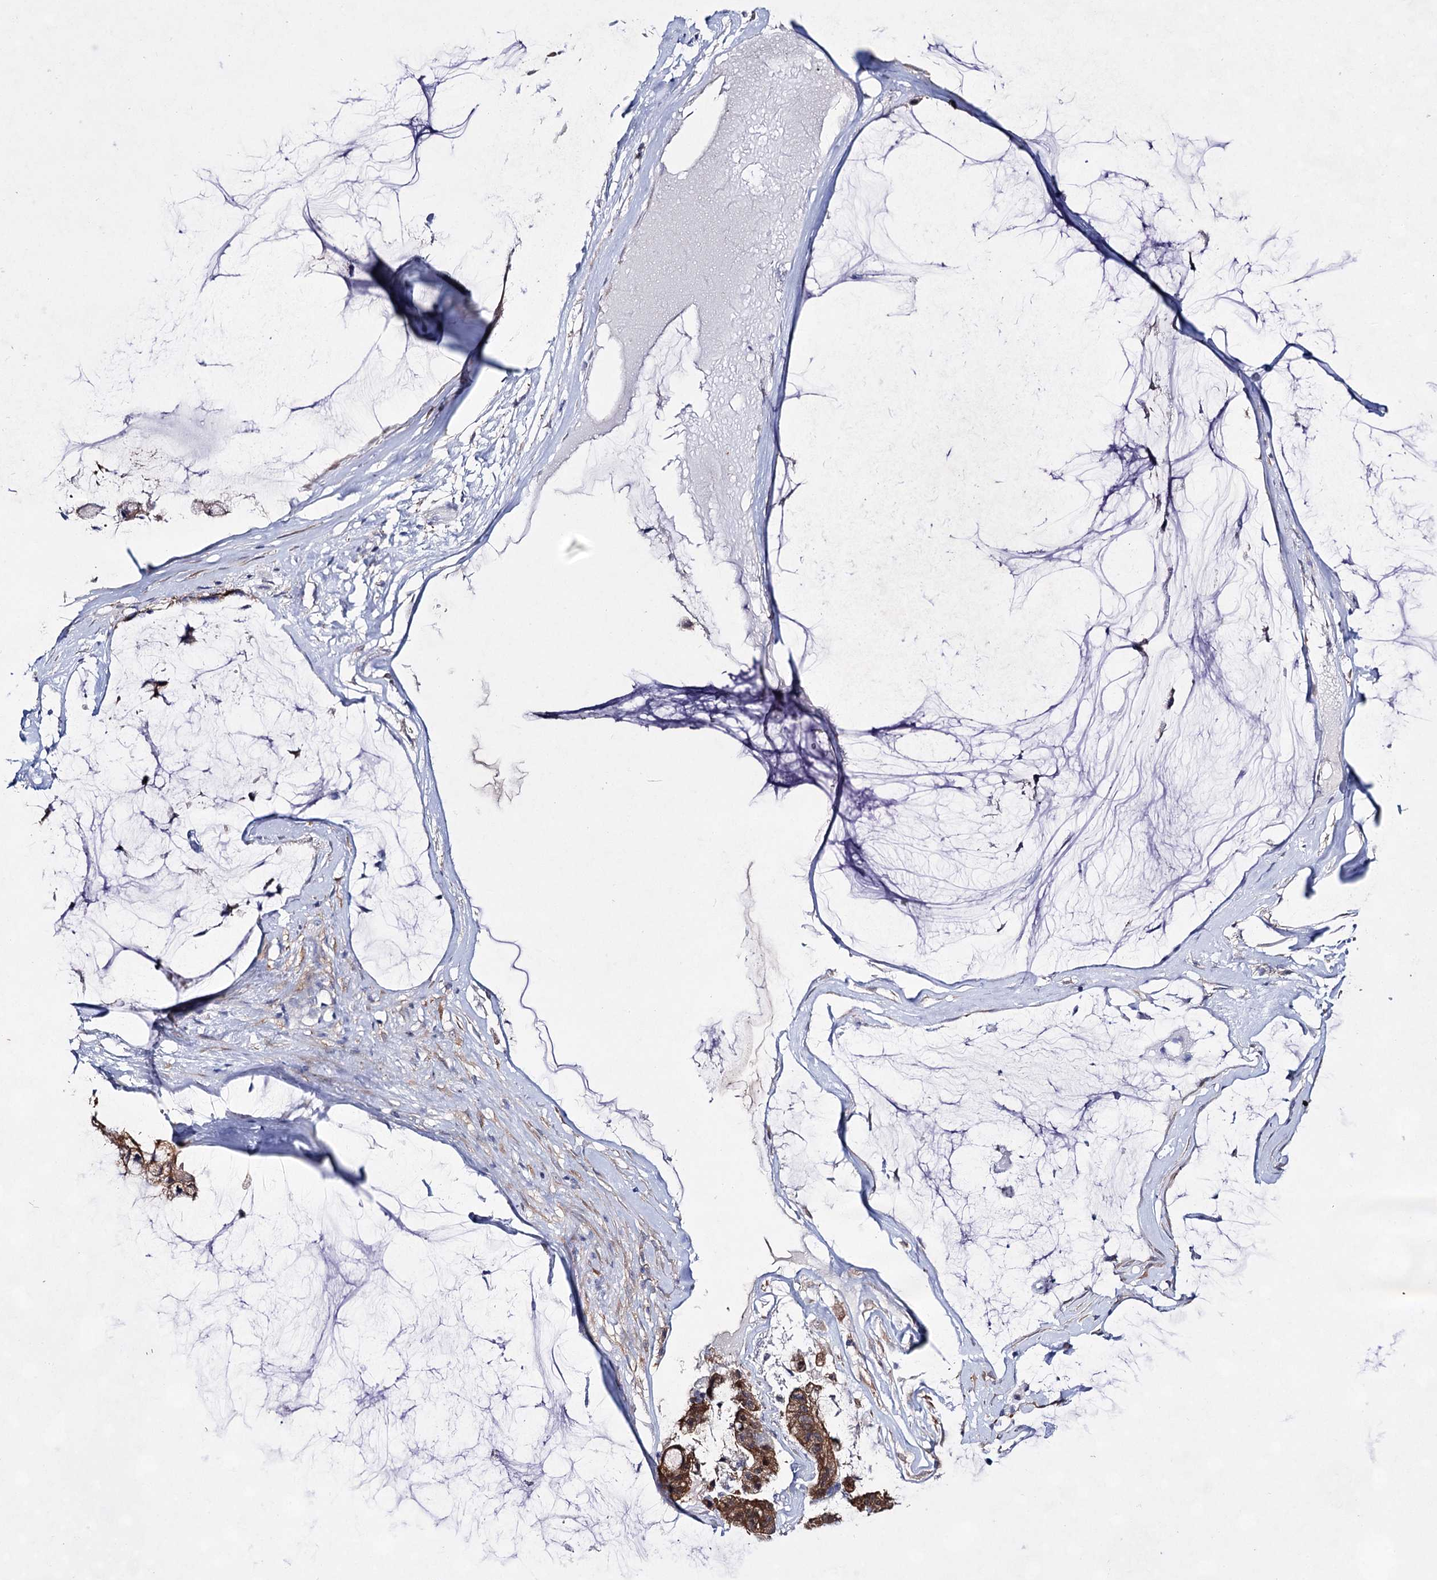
{"staining": {"intensity": "moderate", "quantity": ">75%", "location": "cytoplasmic/membranous"}, "tissue": "ovarian cancer", "cell_type": "Tumor cells", "image_type": "cancer", "snomed": [{"axis": "morphology", "description": "Cystadenocarcinoma, mucinous, NOS"}, {"axis": "topography", "description": "Ovary"}], "caption": "DAB immunohistochemical staining of human ovarian cancer reveals moderate cytoplasmic/membranous protein positivity in about >75% of tumor cells. The protein of interest is shown in brown color, while the nuclei are stained blue.", "gene": "UGDH", "patient": {"sex": "female", "age": 39}}